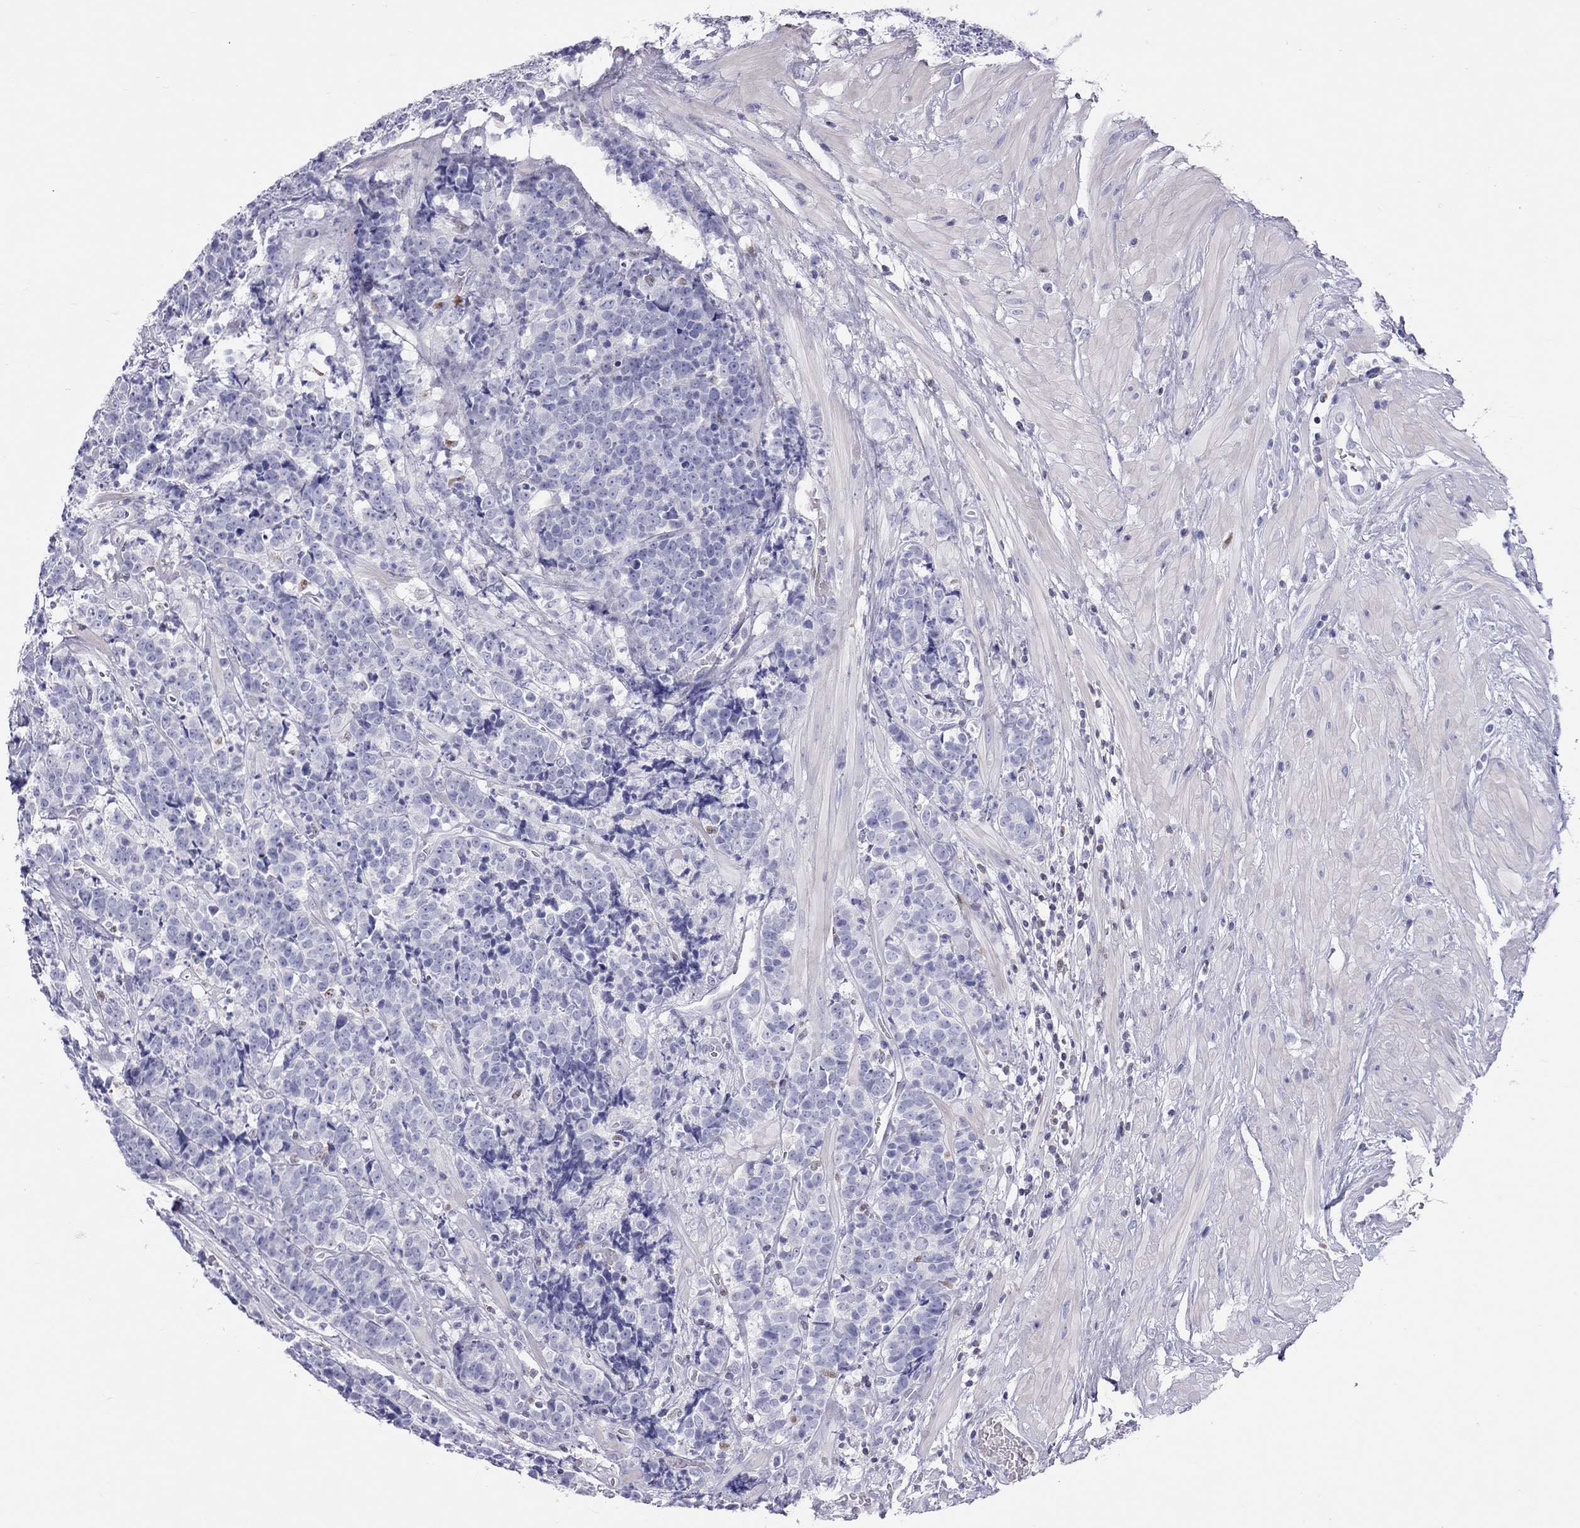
{"staining": {"intensity": "negative", "quantity": "none", "location": "none"}, "tissue": "prostate cancer", "cell_type": "Tumor cells", "image_type": "cancer", "snomed": [{"axis": "morphology", "description": "Adenocarcinoma, NOS"}, {"axis": "topography", "description": "Prostate"}], "caption": "Tumor cells are negative for protein expression in human adenocarcinoma (prostate).", "gene": "STAG3", "patient": {"sex": "male", "age": 67}}